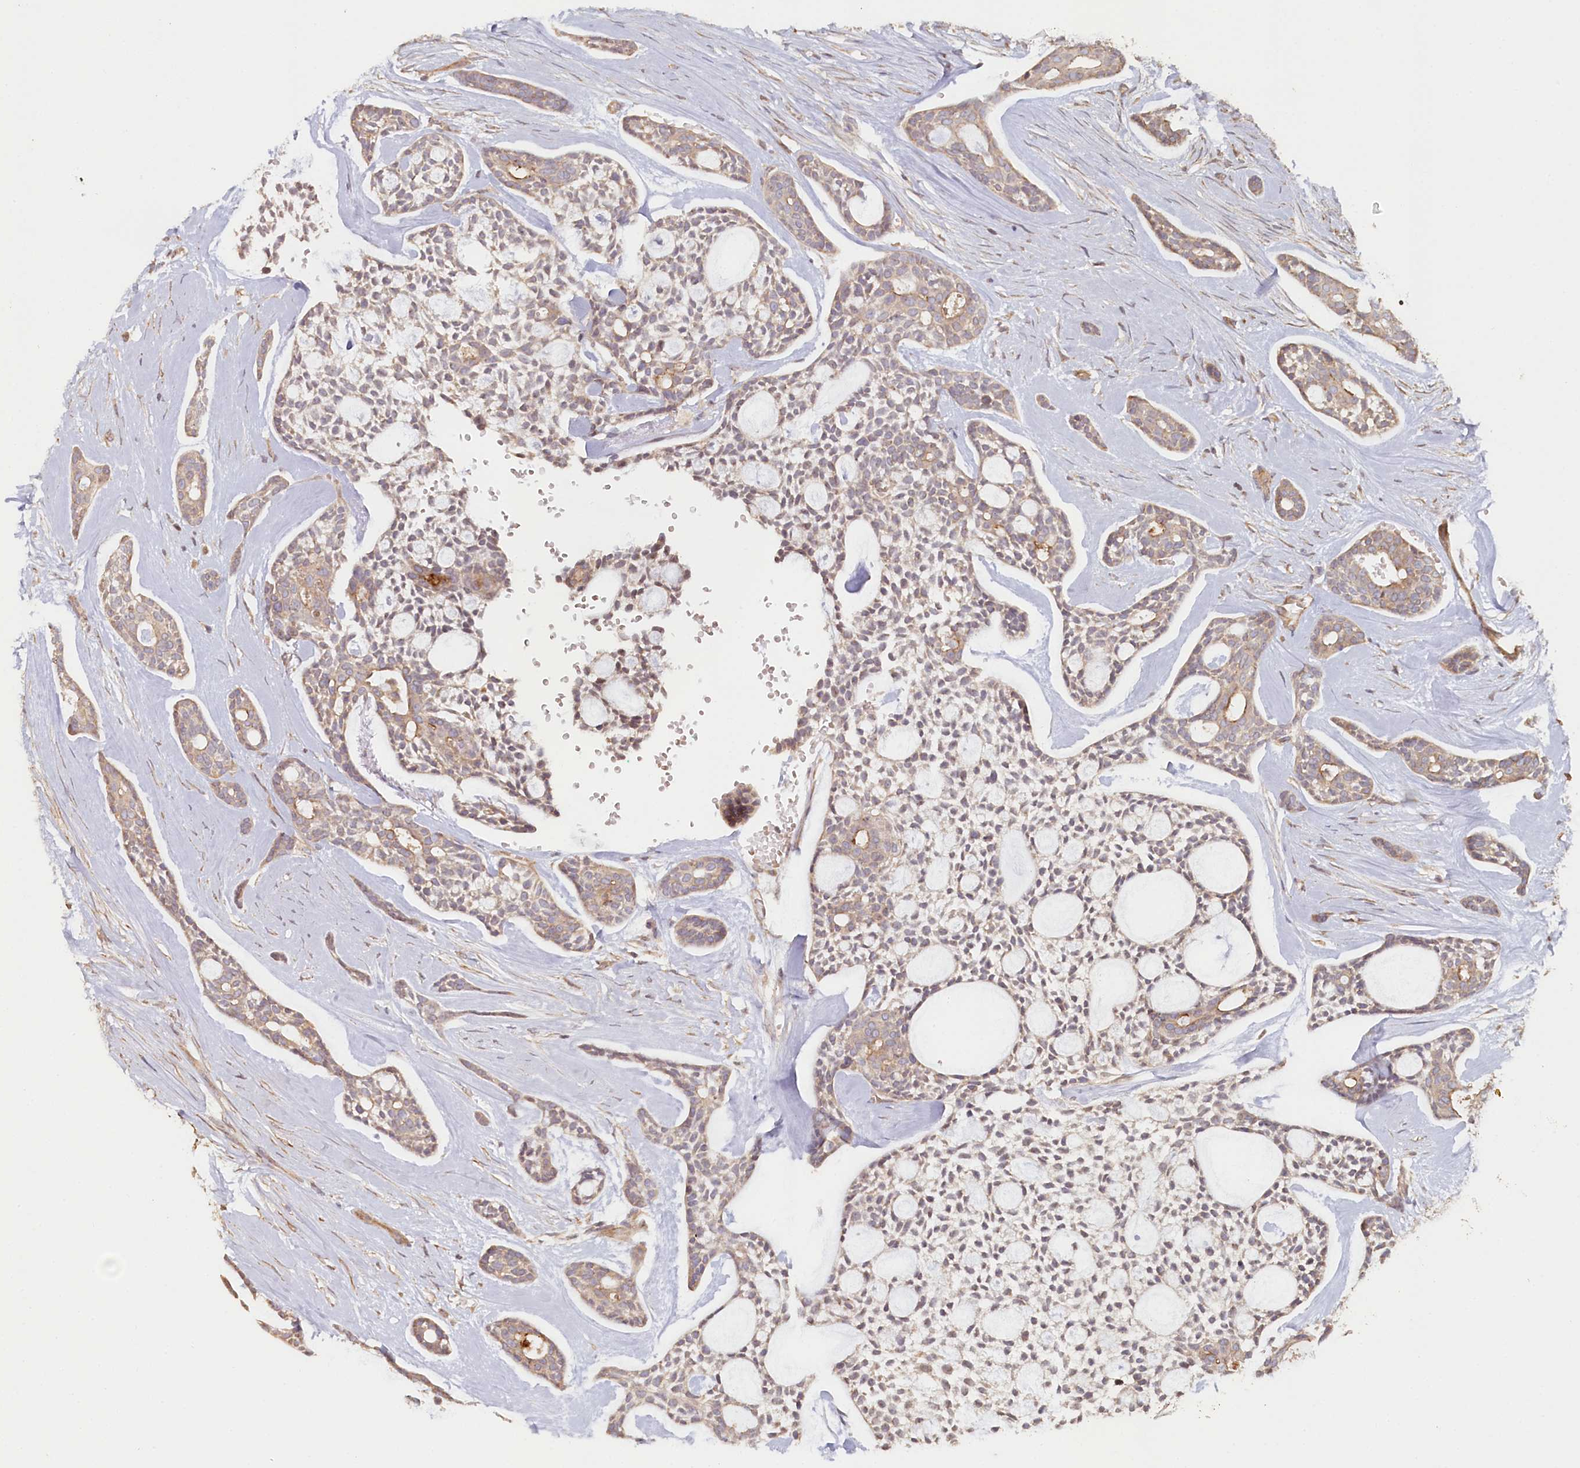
{"staining": {"intensity": "weak", "quantity": "25%-75%", "location": "cytoplasmic/membranous"}, "tissue": "head and neck cancer", "cell_type": "Tumor cells", "image_type": "cancer", "snomed": [{"axis": "morphology", "description": "Adenocarcinoma, NOS"}, {"axis": "topography", "description": "Subcutis"}, {"axis": "topography", "description": "Head-Neck"}], "caption": "A photomicrograph of head and neck adenocarcinoma stained for a protein displays weak cytoplasmic/membranous brown staining in tumor cells.", "gene": "TCHP", "patient": {"sex": "female", "age": 73}}